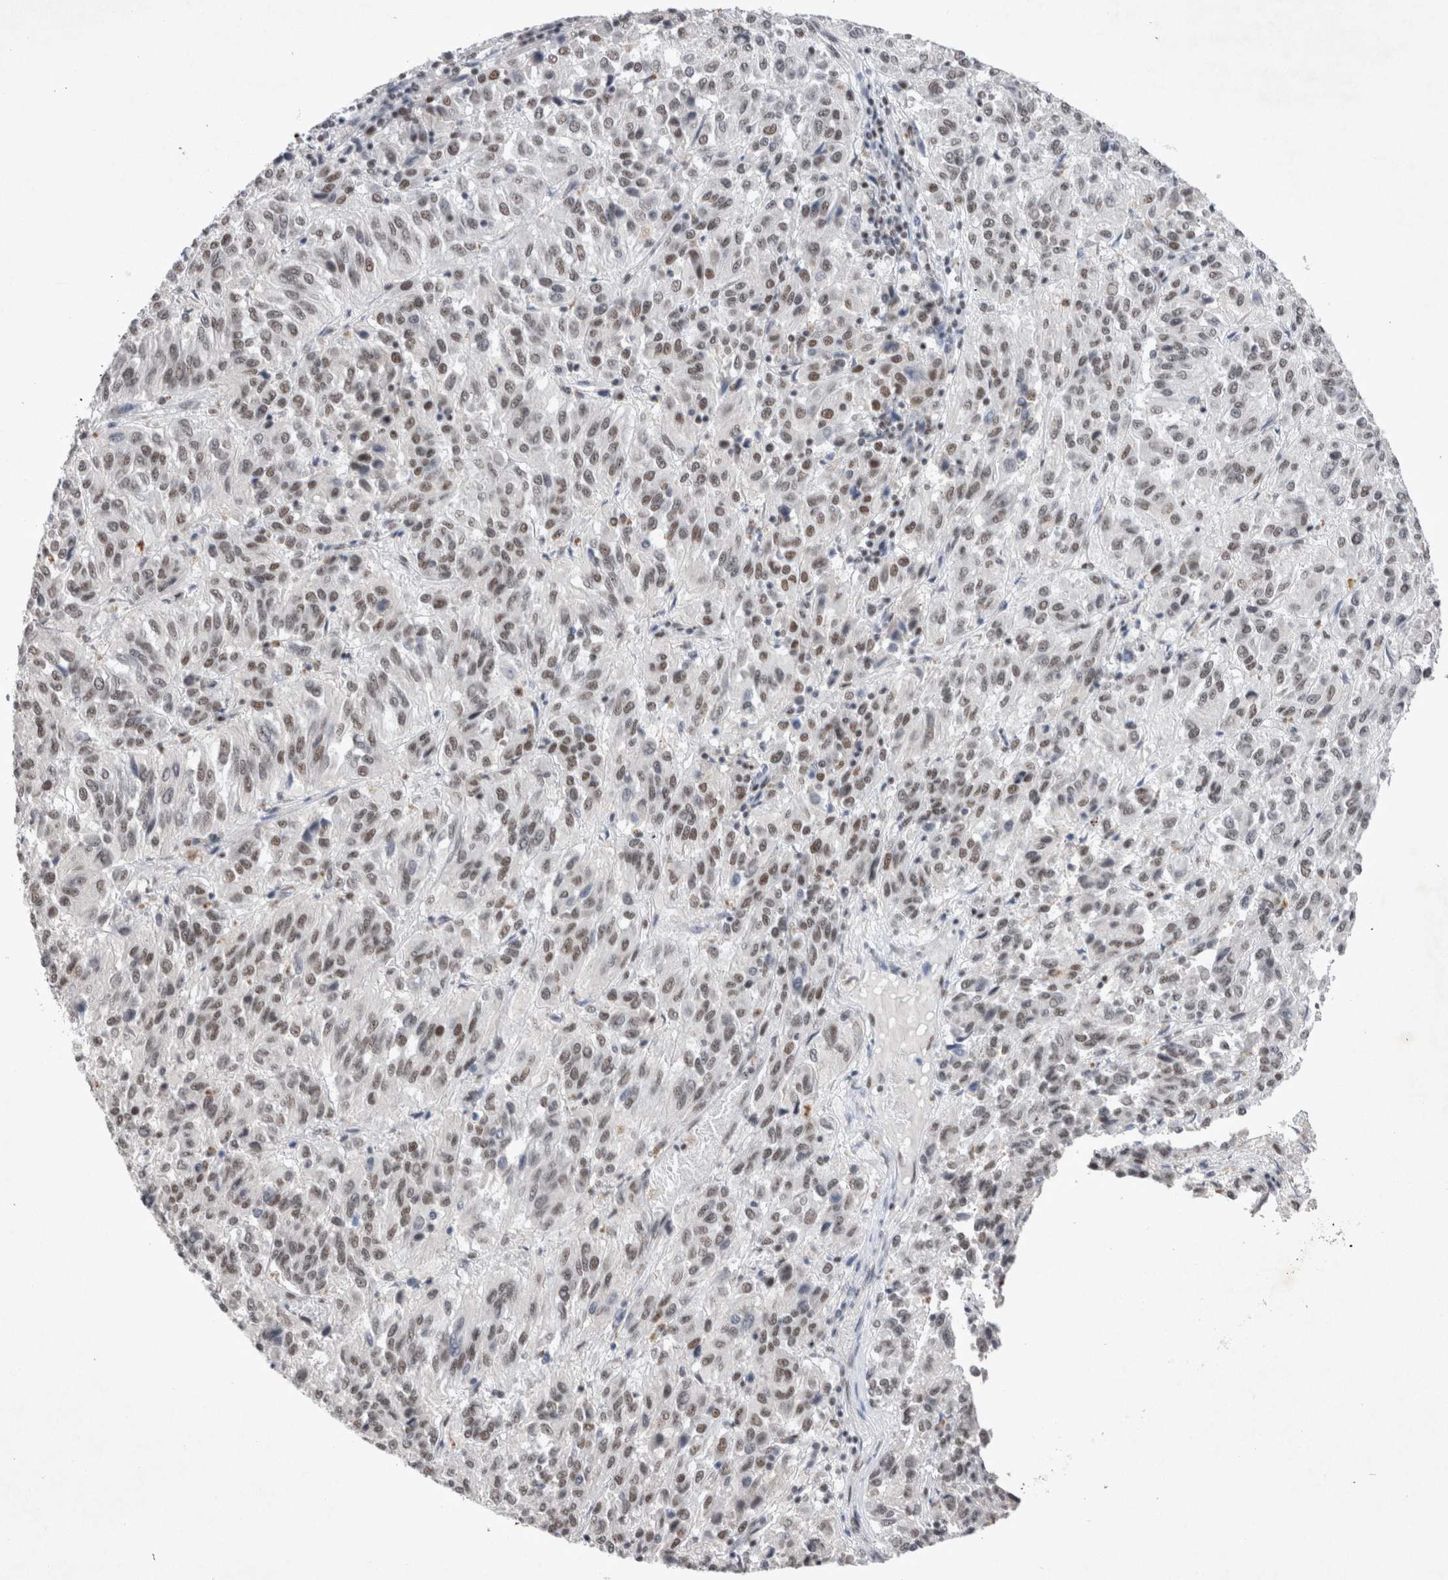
{"staining": {"intensity": "weak", "quantity": "25%-75%", "location": "nuclear"}, "tissue": "melanoma", "cell_type": "Tumor cells", "image_type": "cancer", "snomed": [{"axis": "morphology", "description": "Malignant melanoma, Metastatic site"}, {"axis": "topography", "description": "Lung"}], "caption": "DAB immunohistochemical staining of human melanoma shows weak nuclear protein expression in about 25%-75% of tumor cells.", "gene": "RBM6", "patient": {"sex": "male", "age": 64}}